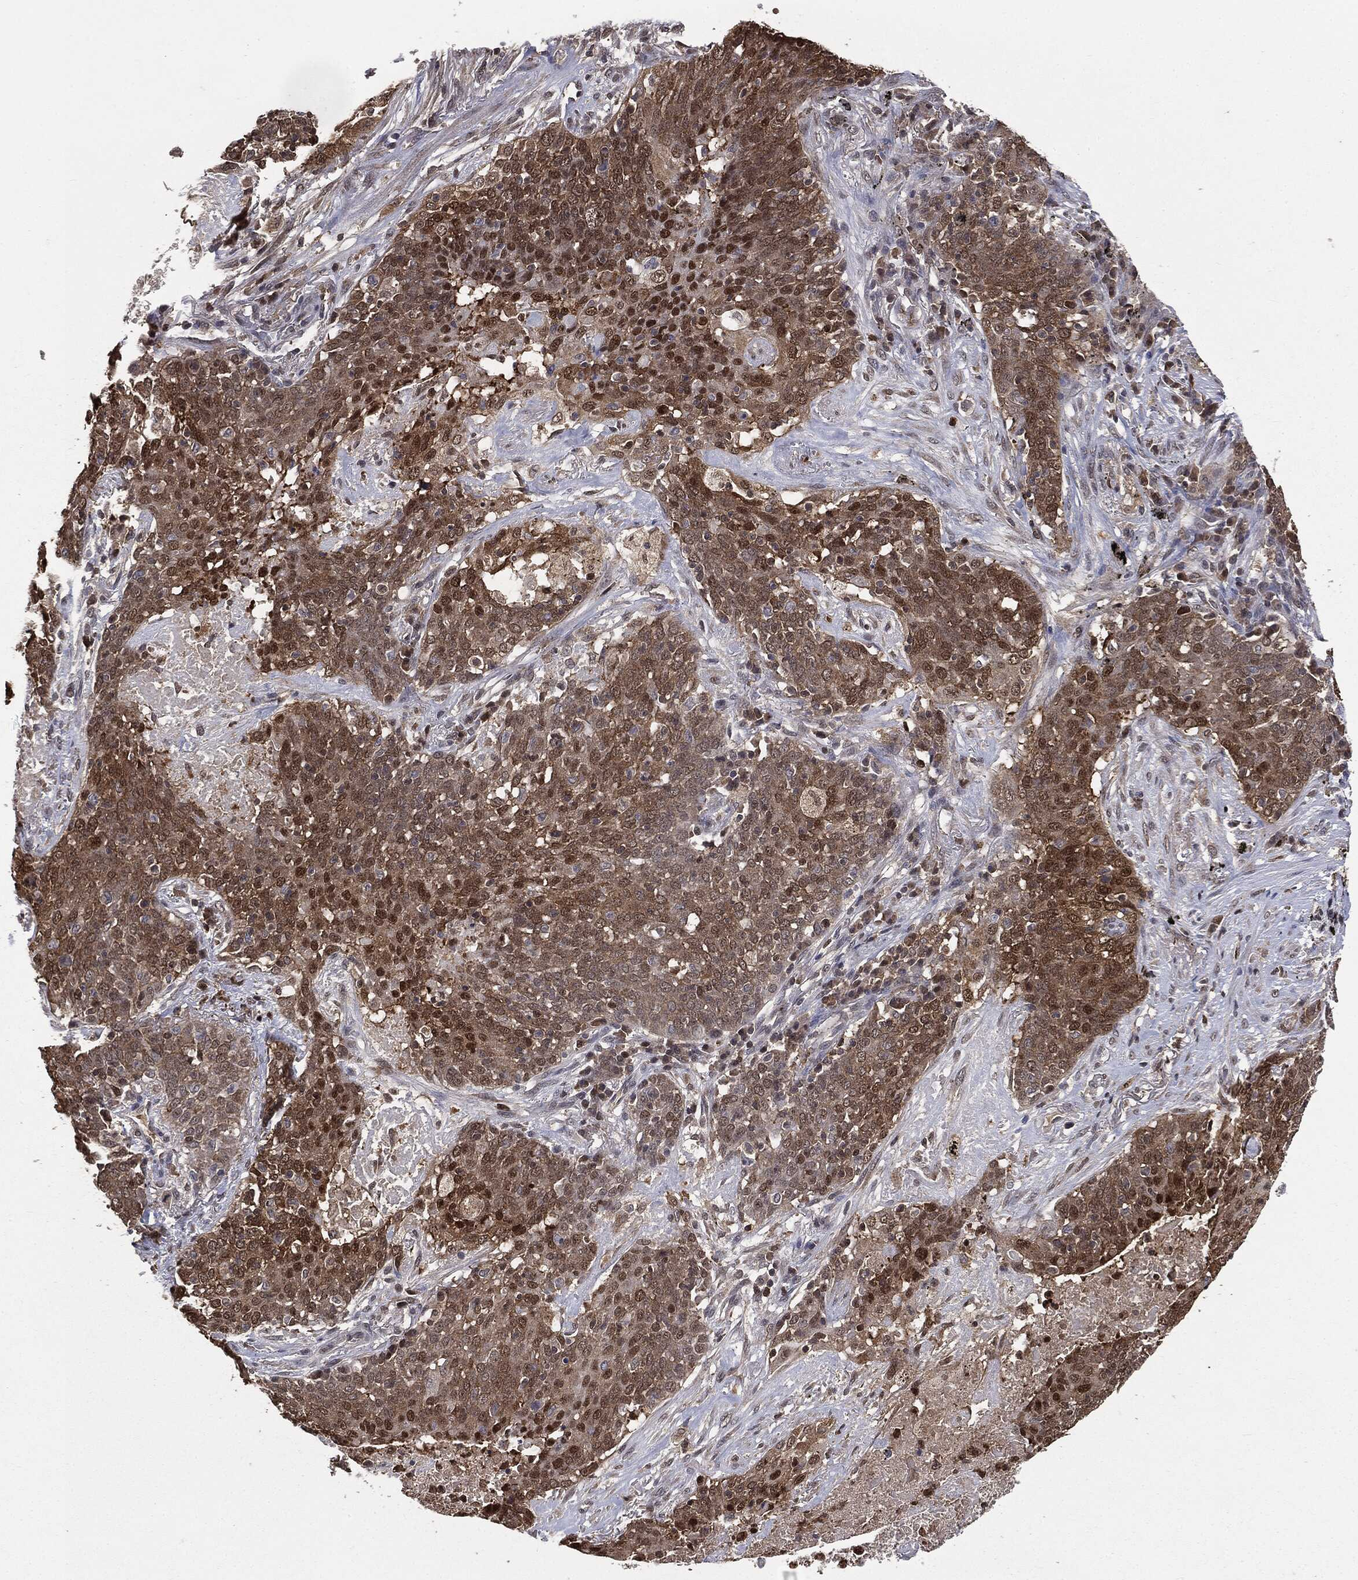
{"staining": {"intensity": "moderate", "quantity": ">75%", "location": "cytoplasmic/membranous,nuclear"}, "tissue": "lung cancer", "cell_type": "Tumor cells", "image_type": "cancer", "snomed": [{"axis": "morphology", "description": "Squamous cell carcinoma, NOS"}, {"axis": "topography", "description": "Lung"}], "caption": "This micrograph shows lung cancer (squamous cell carcinoma) stained with immunohistochemistry (IHC) to label a protein in brown. The cytoplasmic/membranous and nuclear of tumor cells show moderate positivity for the protein. Nuclei are counter-stained blue.", "gene": "GPI", "patient": {"sex": "male", "age": 82}}